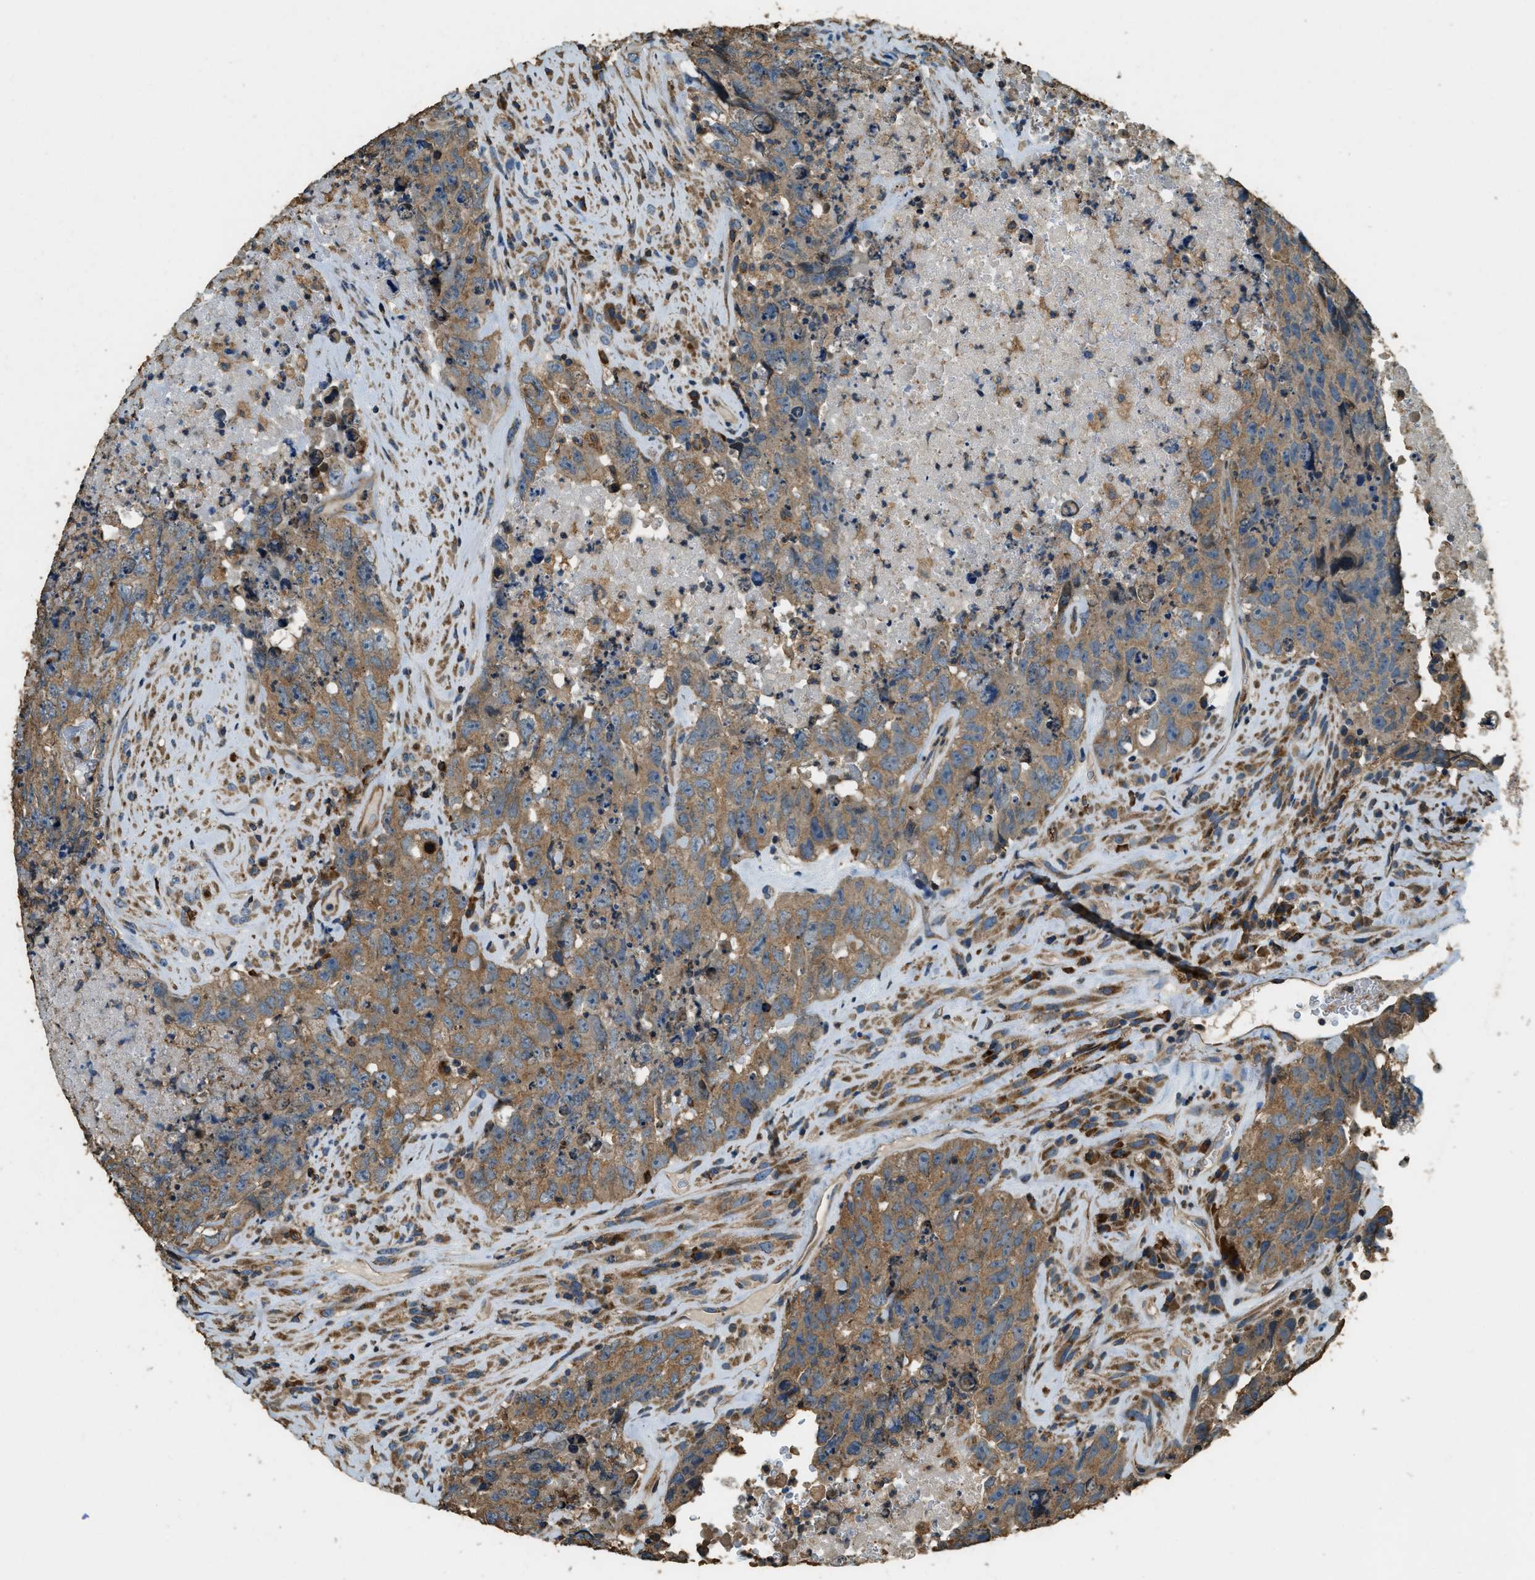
{"staining": {"intensity": "moderate", "quantity": ">75%", "location": "cytoplasmic/membranous"}, "tissue": "testis cancer", "cell_type": "Tumor cells", "image_type": "cancer", "snomed": [{"axis": "morphology", "description": "Carcinoma, Embryonal, NOS"}, {"axis": "topography", "description": "Testis"}], "caption": "Moderate cytoplasmic/membranous positivity is appreciated in about >75% of tumor cells in testis cancer. The staining was performed using DAB, with brown indicating positive protein expression. Nuclei are stained blue with hematoxylin.", "gene": "ERGIC1", "patient": {"sex": "male", "age": 32}}